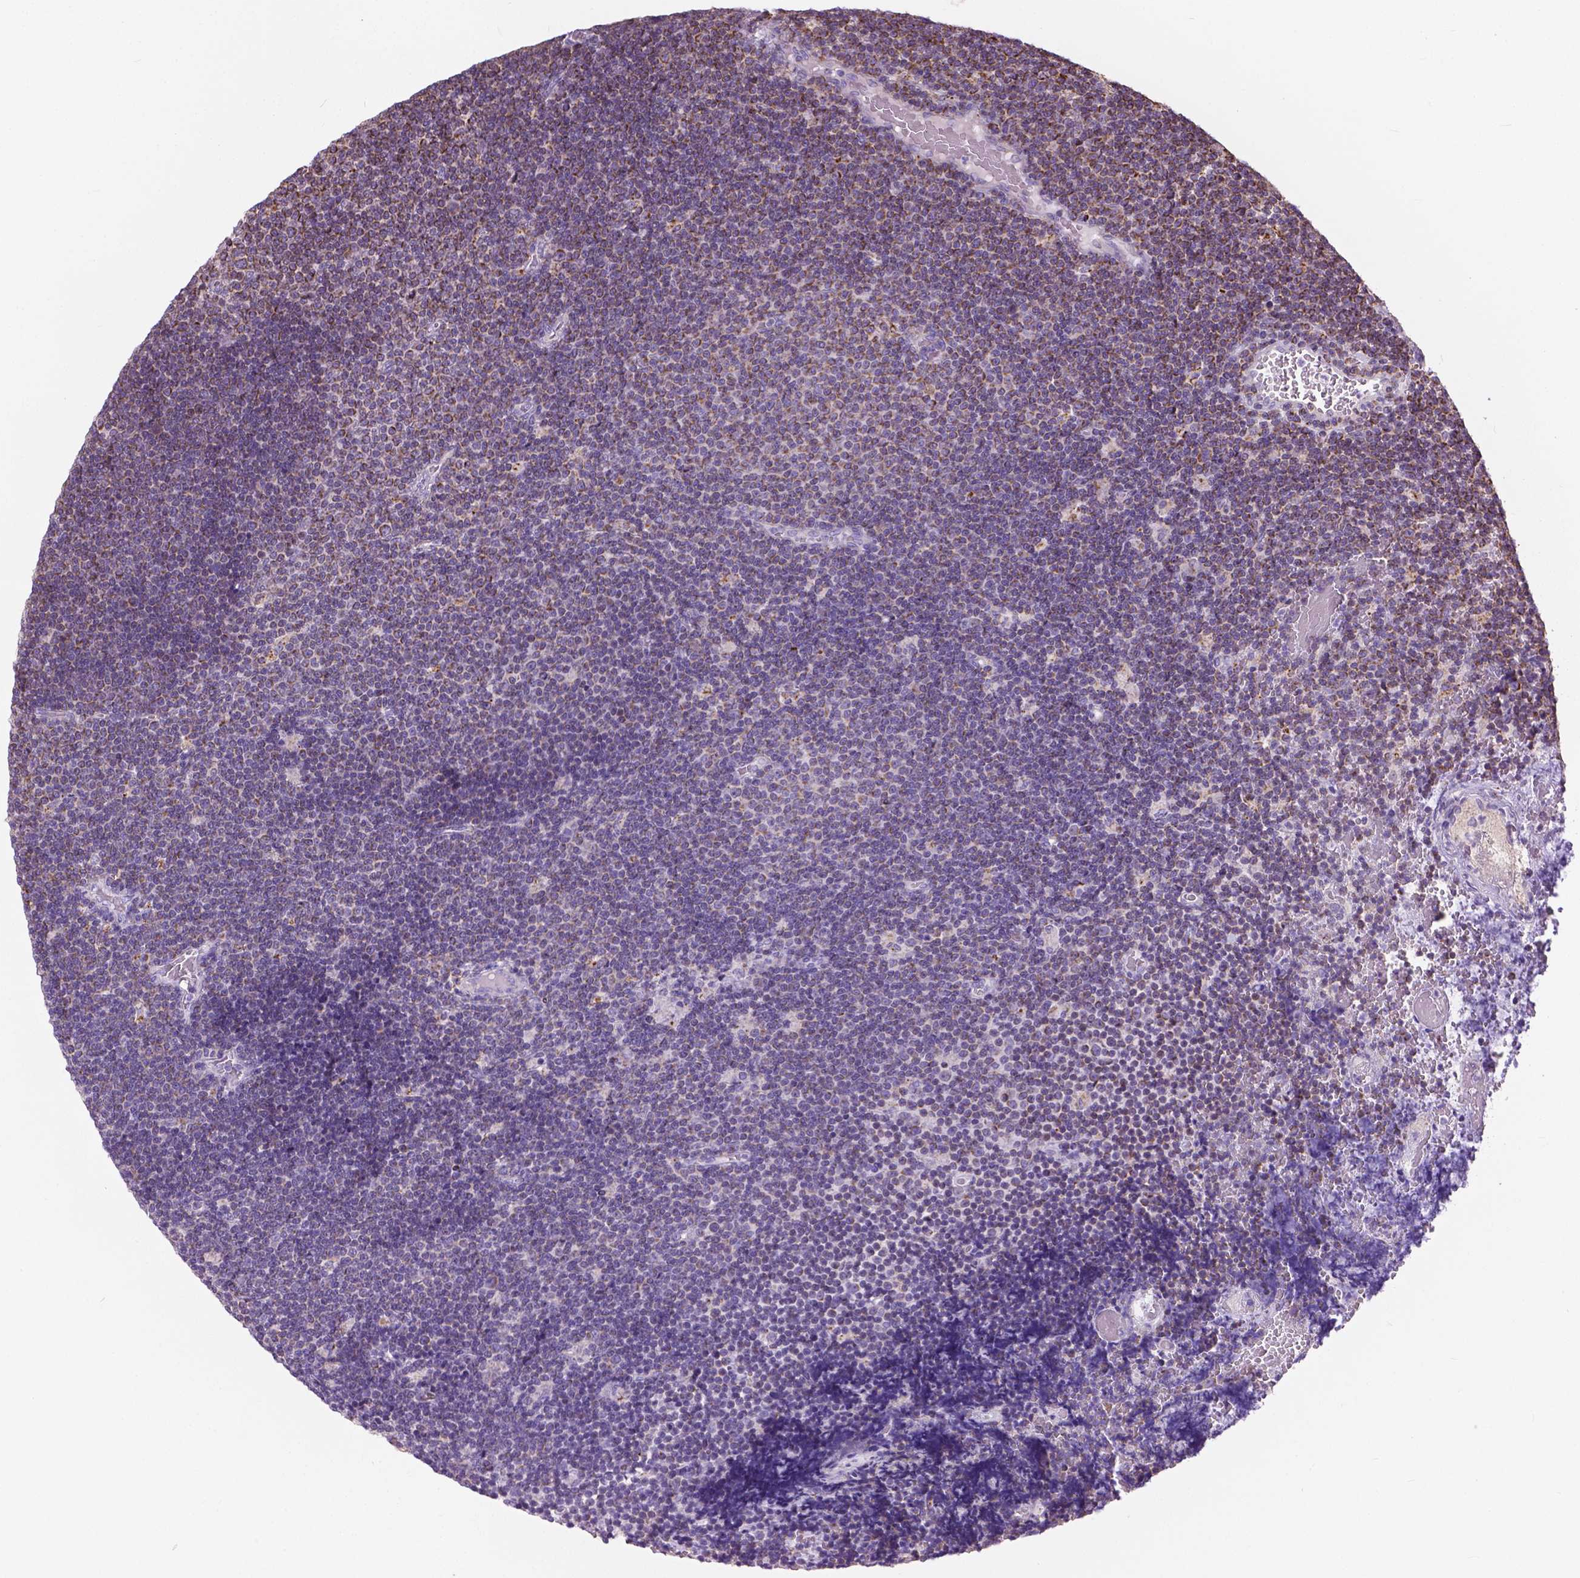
{"staining": {"intensity": "moderate", "quantity": "<25%", "location": "cytoplasmic/membranous"}, "tissue": "lymphoma", "cell_type": "Tumor cells", "image_type": "cancer", "snomed": [{"axis": "morphology", "description": "Malignant lymphoma, non-Hodgkin's type, Low grade"}, {"axis": "topography", "description": "Brain"}], "caption": "Immunohistochemical staining of malignant lymphoma, non-Hodgkin's type (low-grade) displays moderate cytoplasmic/membranous protein expression in about <25% of tumor cells.", "gene": "VDAC1", "patient": {"sex": "female", "age": 66}}